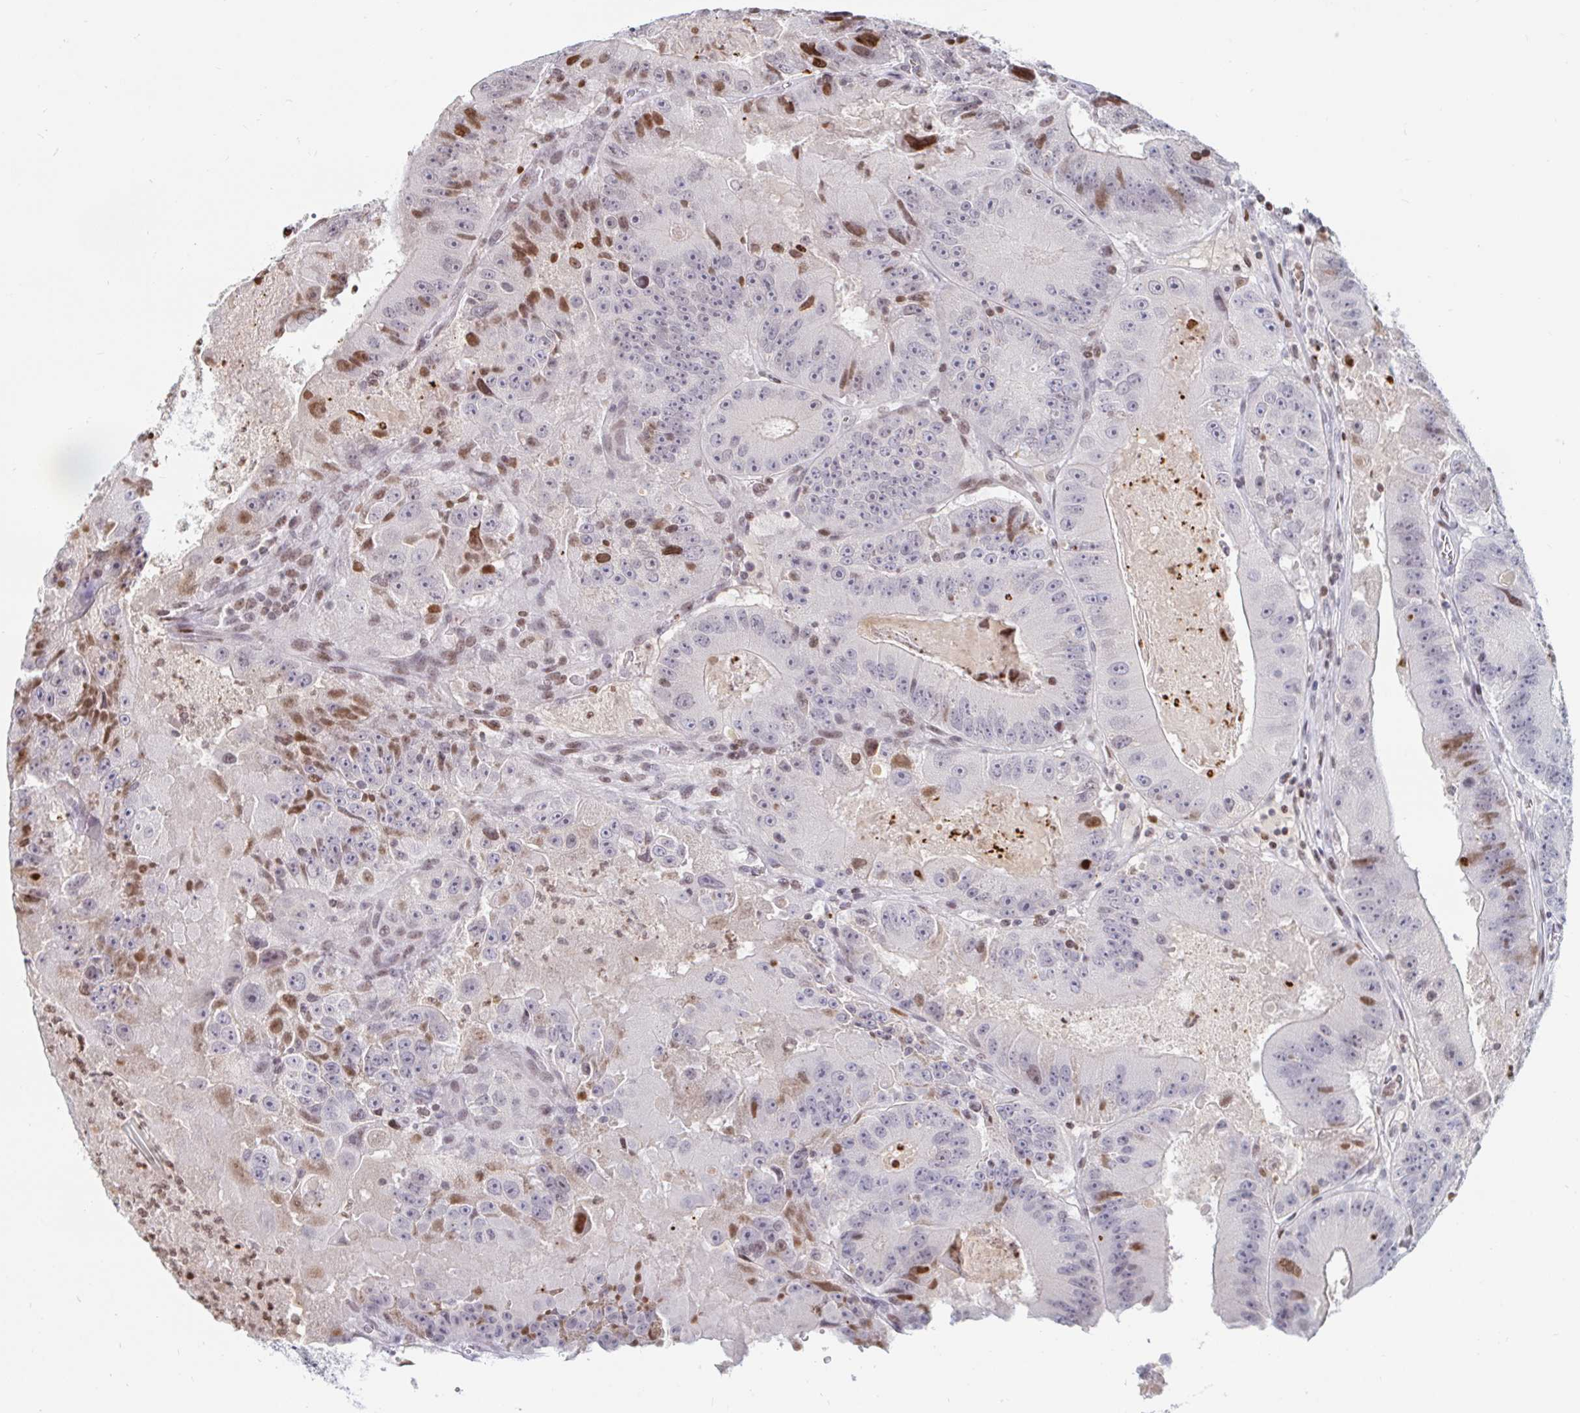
{"staining": {"intensity": "moderate", "quantity": "<25%", "location": "nuclear"}, "tissue": "colorectal cancer", "cell_type": "Tumor cells", "image_type": "cancer", "snomed": [{"axis": "morphology", "description": "Adenocarcinoma, NOS"}, {"axis": "topography", "description": "Colon"}], "caption": "This is a micrograph of immunohistochemistry staining of adenocarcinoma (colorectal), which shows moderate staining in the nuclear of tumor cells.", "gene": "HOXC10", "patient": {"sex": "female", "age": 86}}